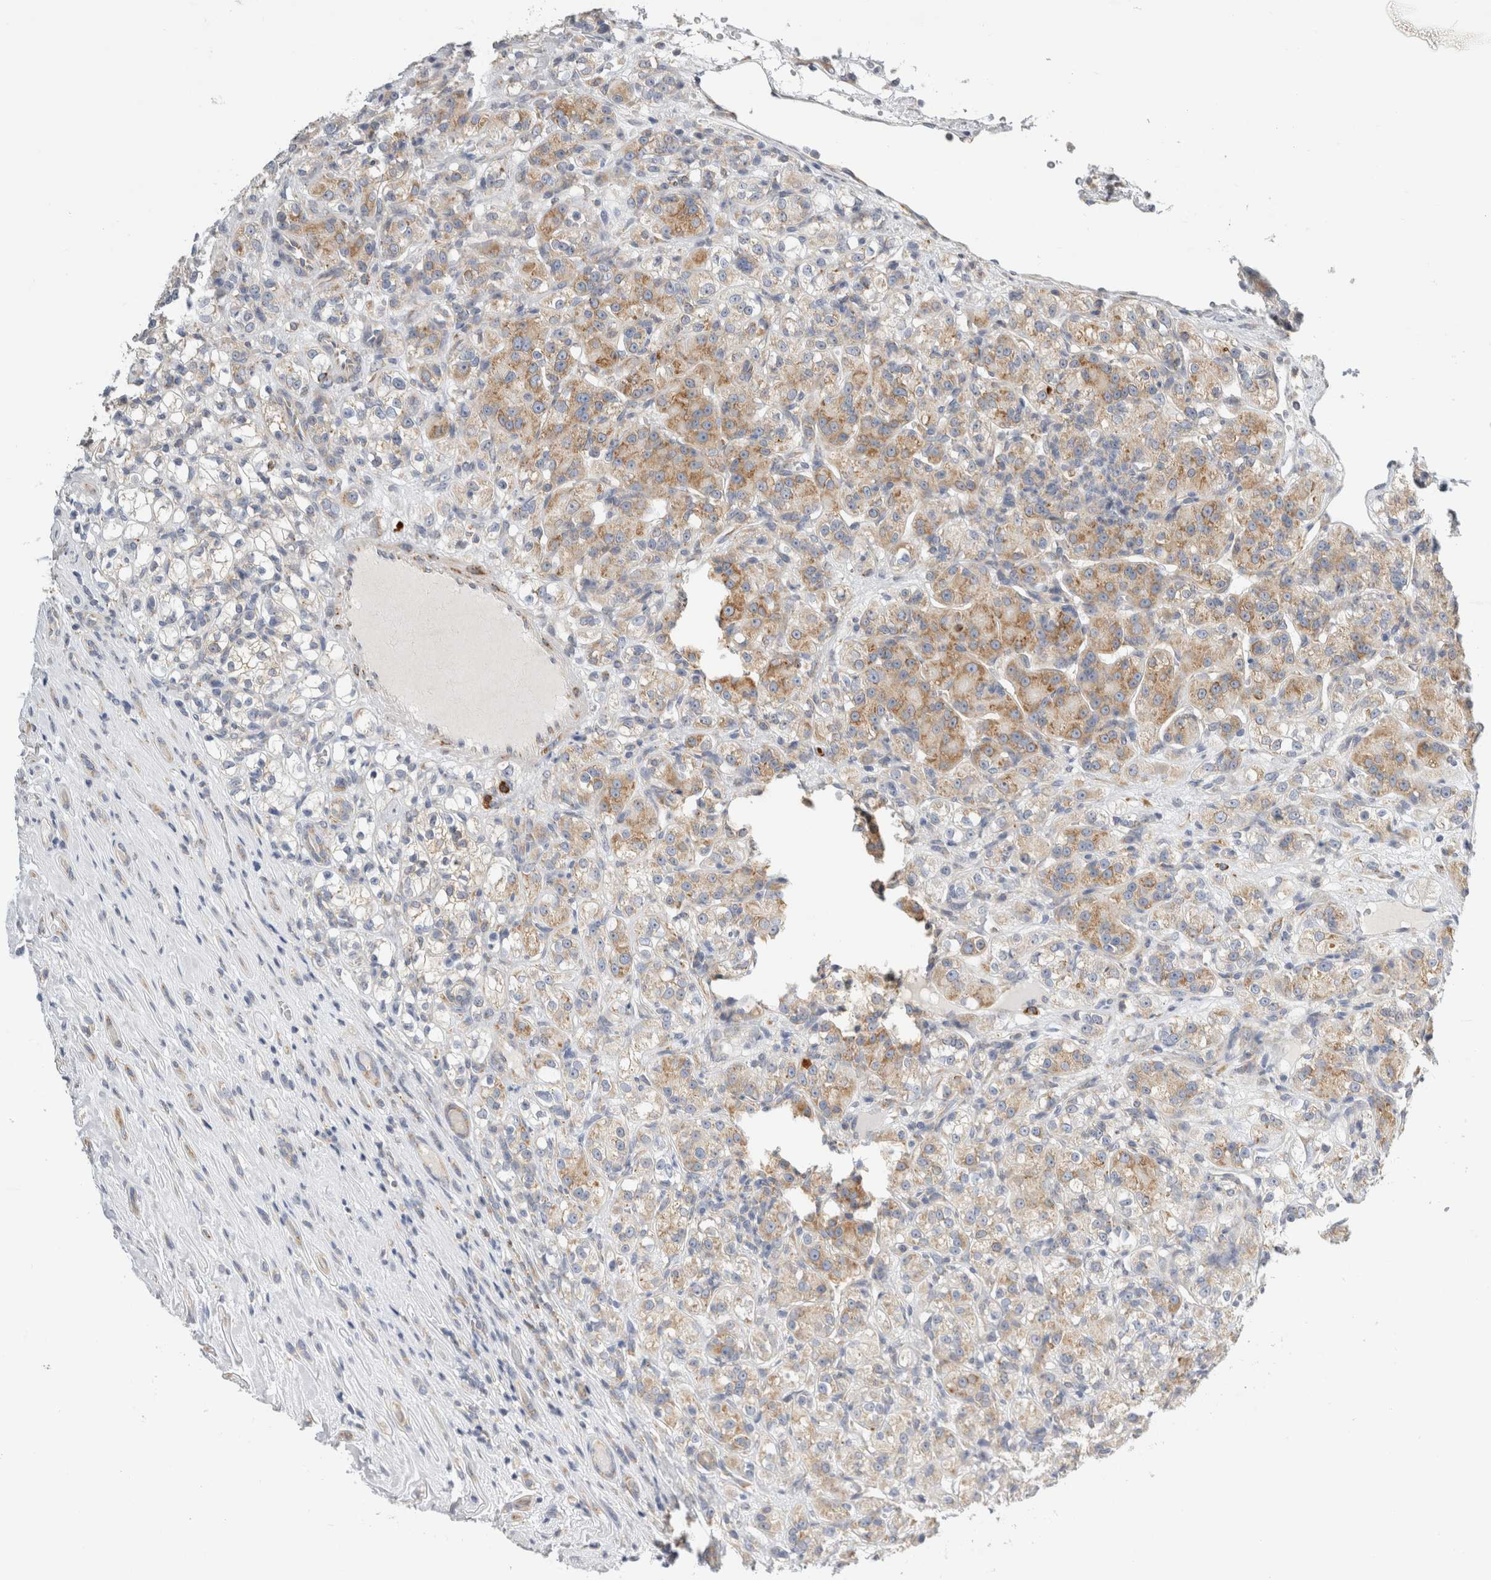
{"staining": {"intensity": "moderate", "quantity": ">75%", "location": "cytoplasmic/membranous"}, "tissue": "renal cancer", "cell_type": "Tumor cells", "image_type": "cancer", "snomed": [{"axis": "morphology", "description": "Normal tissue, NOS"}, {"axis": "morphology", "description": "Adenocarcinoma, NOS"}, {"axis": "topography", "description": "Kidney"}], "caption": "Human renal cancer (adenocarcinoma) stained for a protein (brown) shows moderate cytoplasmic/membranous positive staining in approximately >75% of tumor cells.", "gene": "RPN2", "patient": {"sex": "male", "age": 61}}